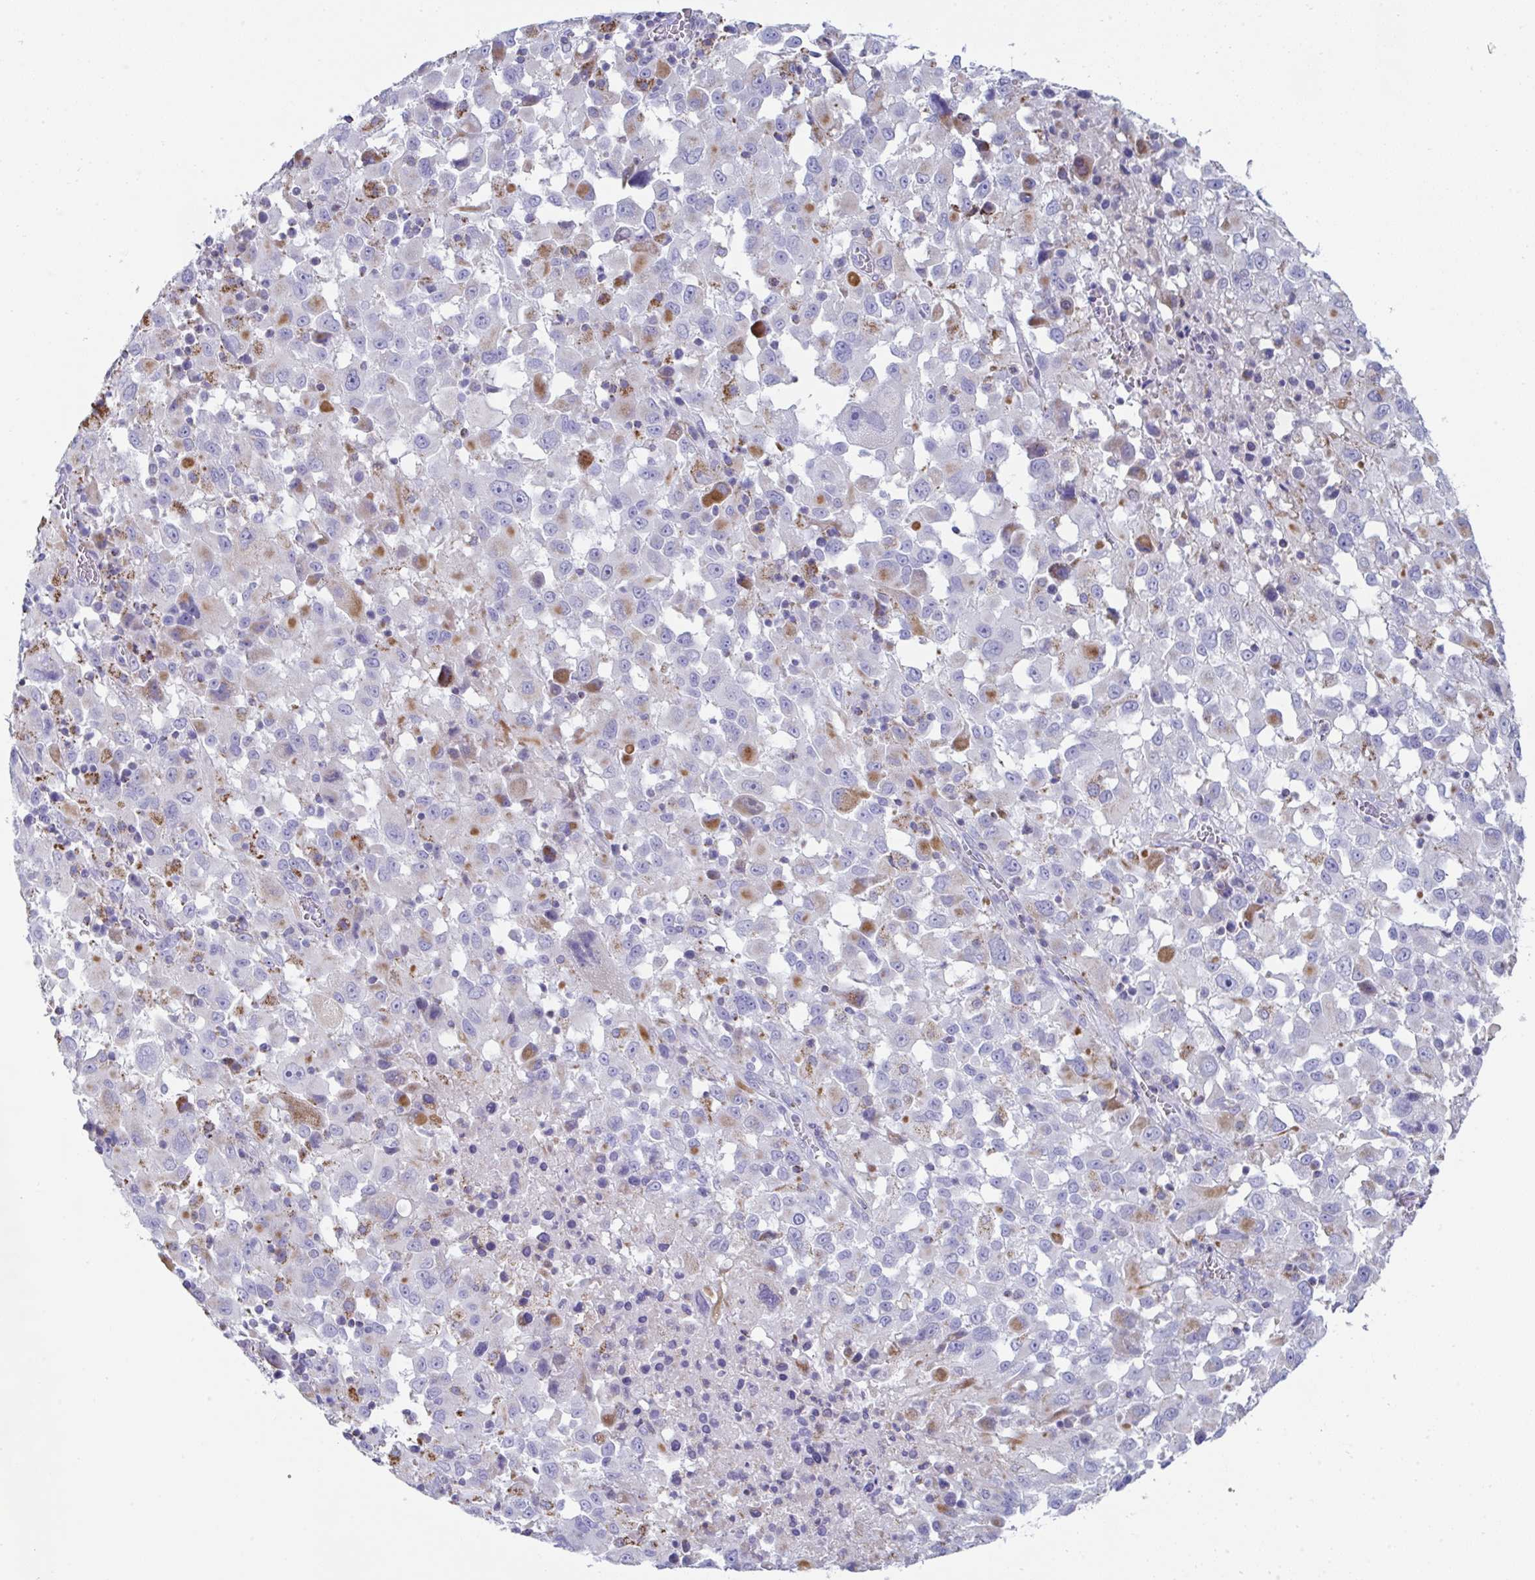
{"staining": {"intensity": "moderate", "quantity": "<25%", "location": "cytoplasmic/membranous"}, "tissue": "melanoma", "cell_type": "Tumor cells", "image_type": "cancer", "snomed": [{"axis": "morphology", "description": "Malignant melanoma, Metastatic site"}, {"axis": "topography", "description": "Soft tissue"}], "caption": "Brown immunohistochemical staining in melanoma demonstrates moderate cytoplasmic/membranous positivity in about <25% of tumor cells. (DAB IHC with brightfield microscopy, high magnification).", "gene": "MGAM2", "patient": {"sex": "male", "age": 50}}